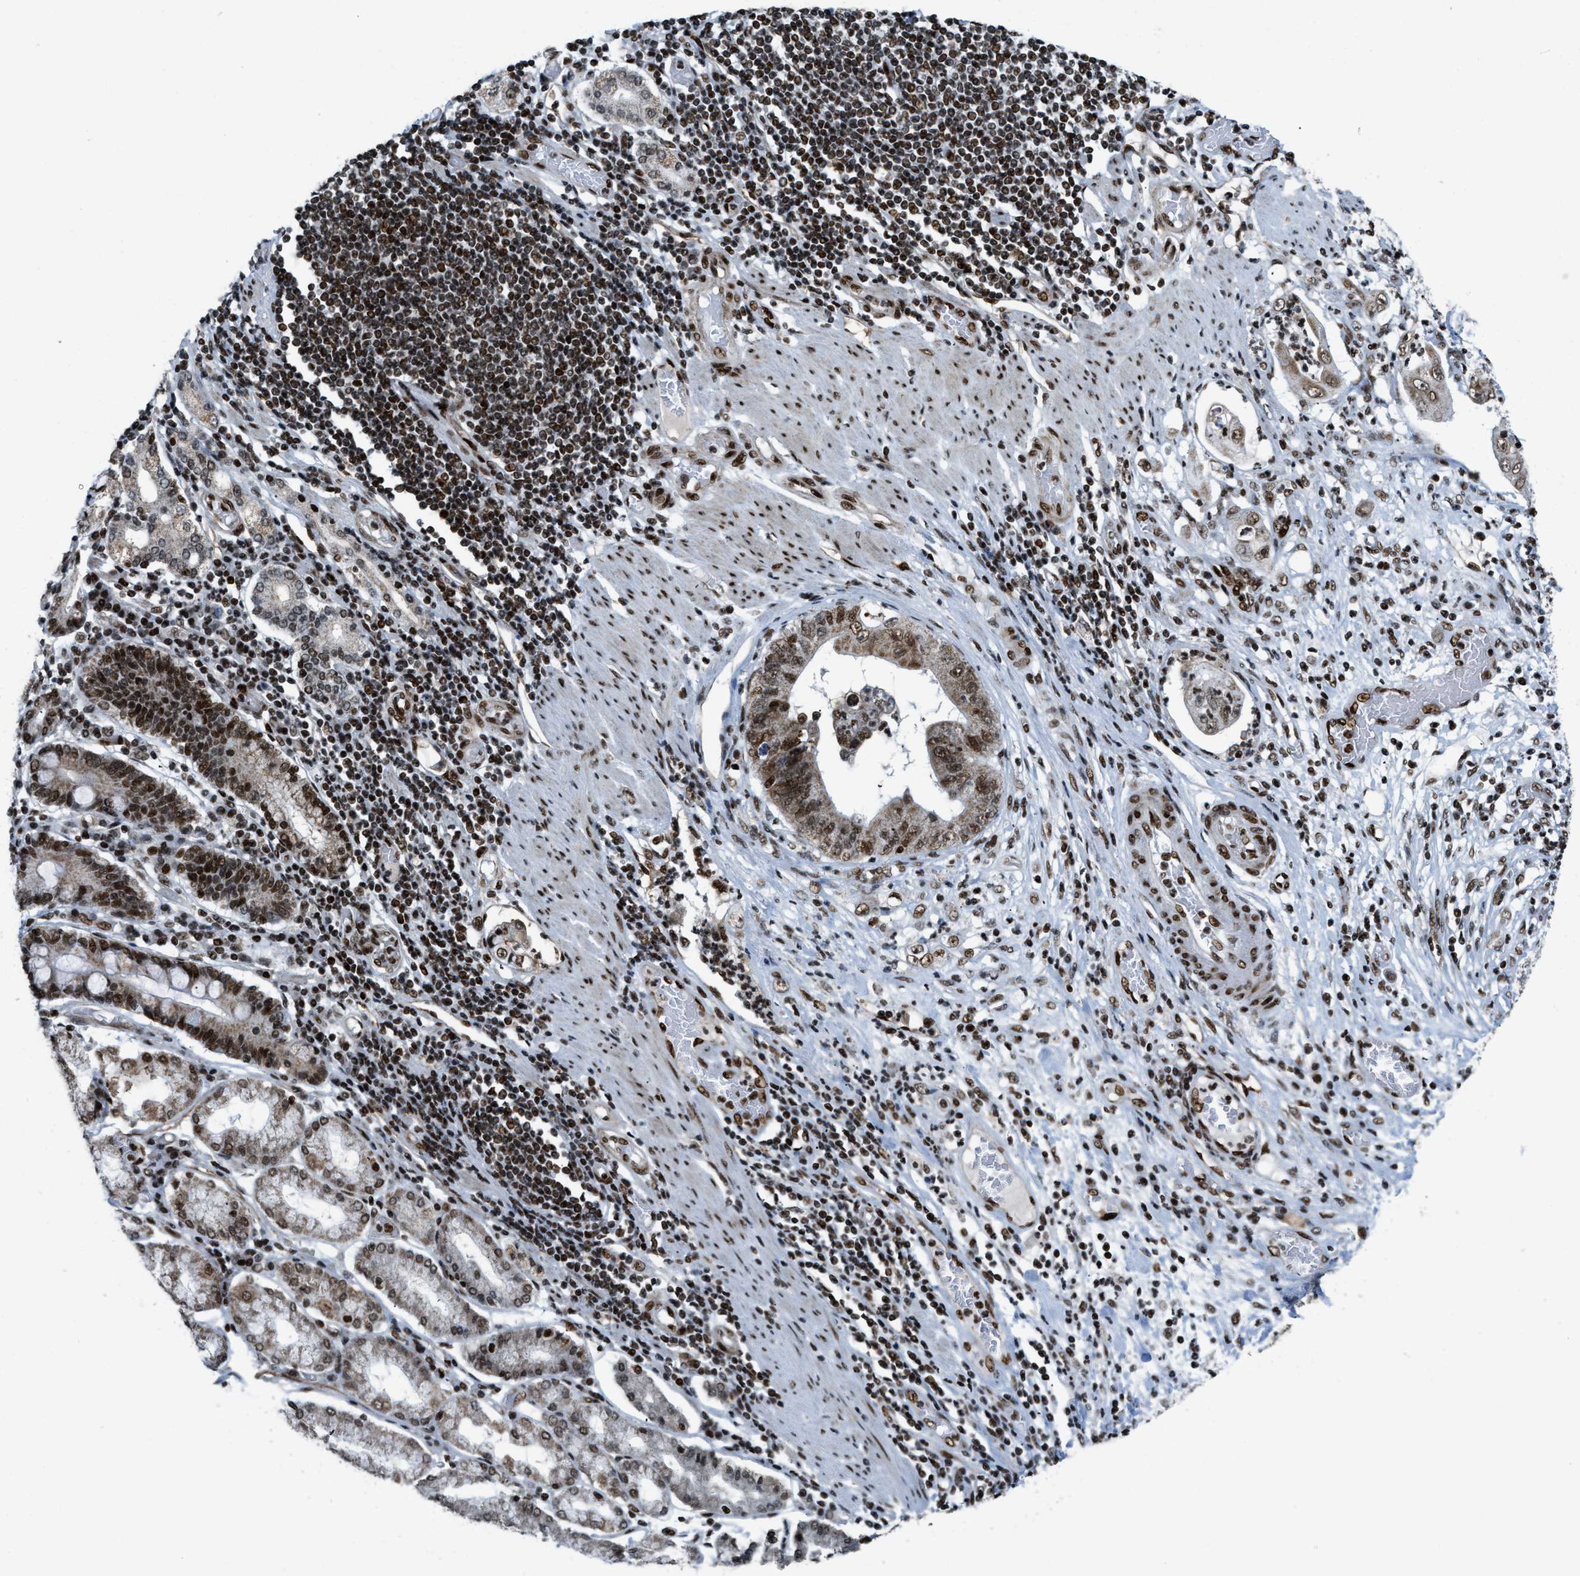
{"staining": {"intensity": "strong", "quantity": ">75%", "location": "nuclear"}, "tissue": "stomach cancer", "cell_type": "Tumor cells", "image_type": "cancer", "snomed": [{"axis": "morphology", "description": "Adenocarcinoma, NOS"}, {"axis": "topography", "description": "Stomach"}], "caption": "A photomicrograph of human stomach cancer stained for a protein displays strong nuclear brown staining in tumor cells. Nuclei are stained in blue.", "gene": "GABPB1", "patient": {"sex": "female", "age": 73}}